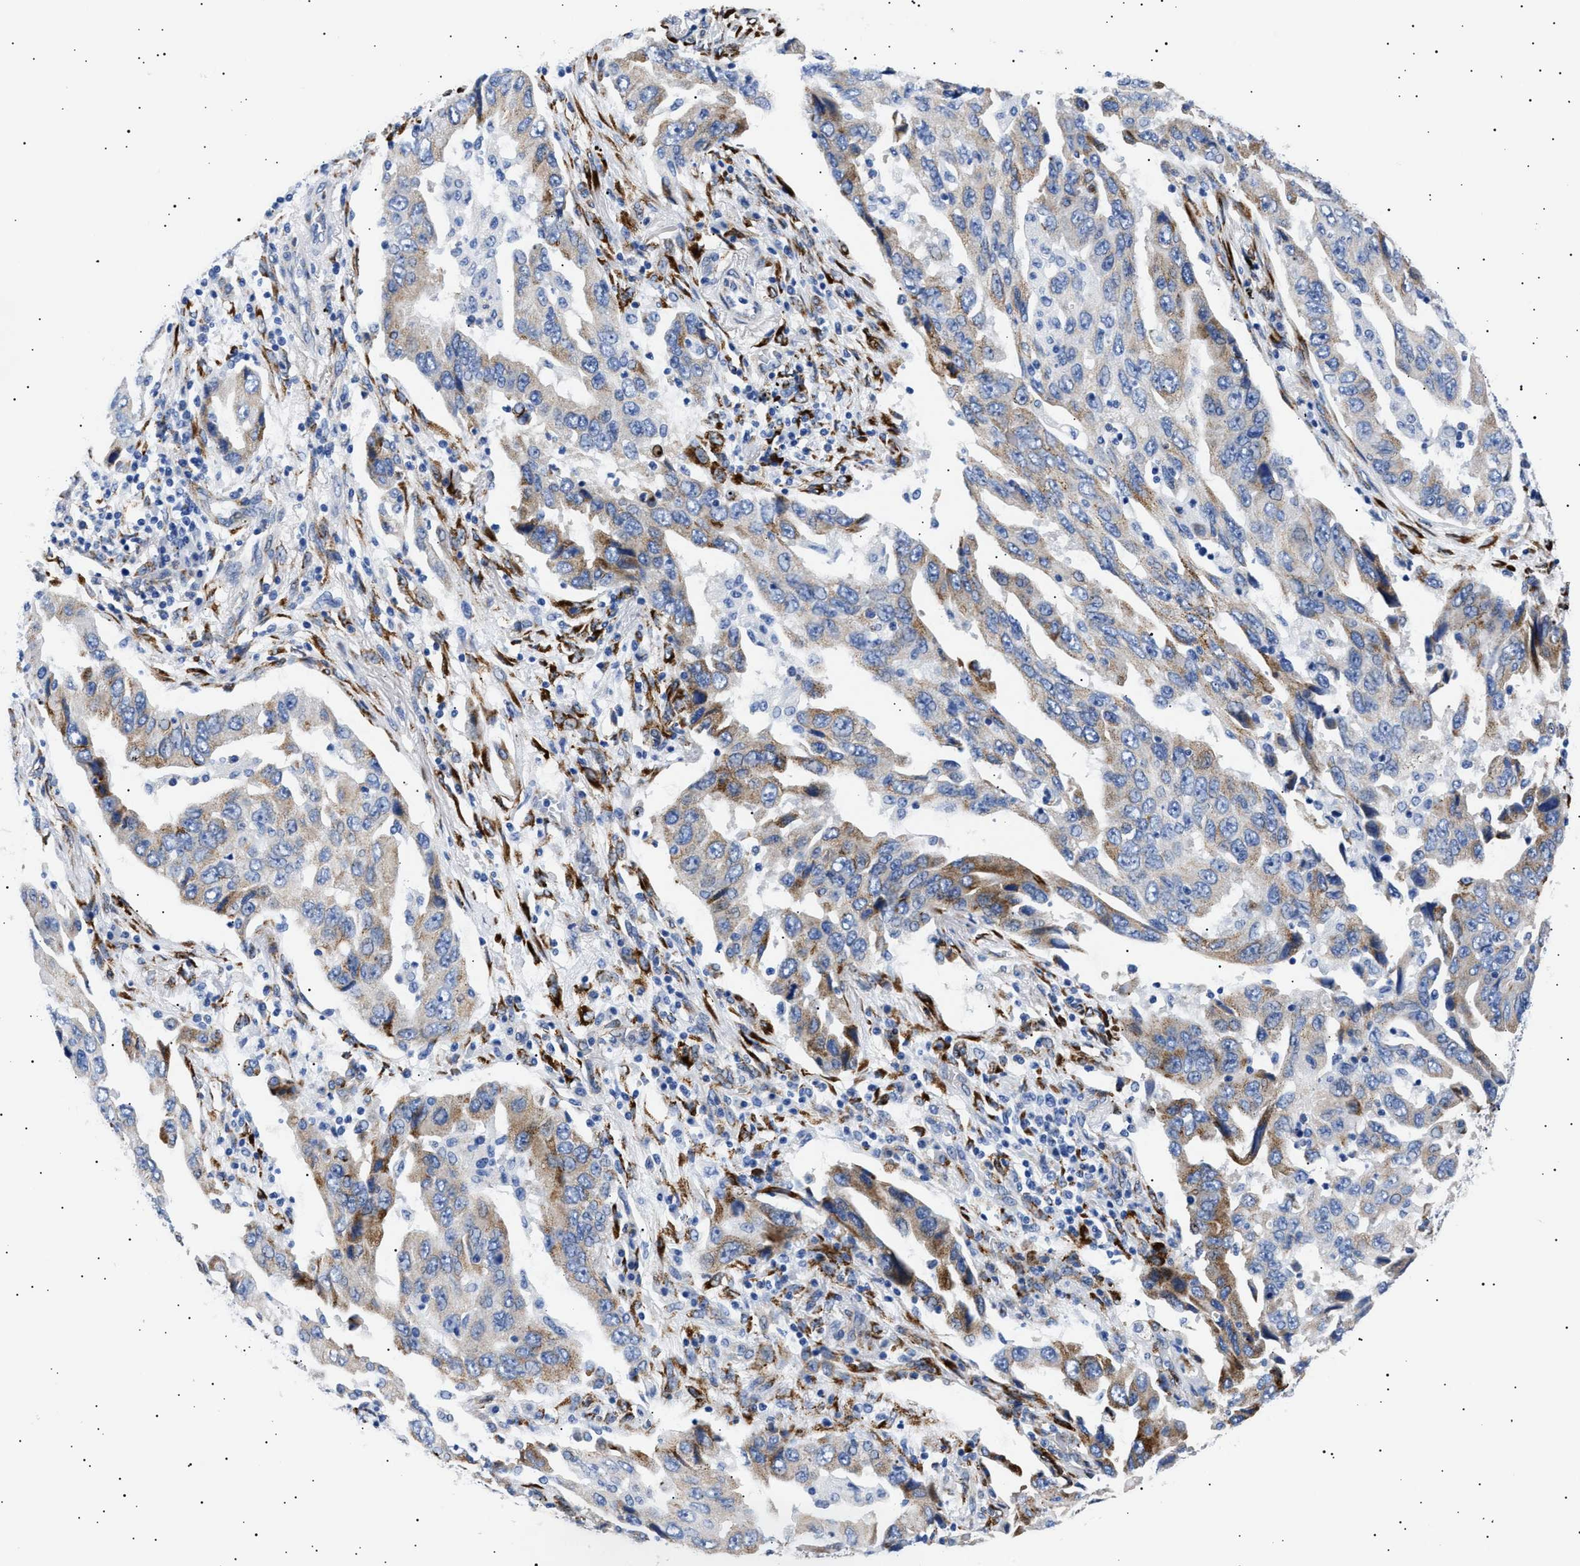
{"staining": {"intensity": "moderate", "quantity": "25%-75%", "location": "cytoplasmic/membranous"}, "tissue": "lung cancer", "cell_type": "Tumor cells", "image_type": "cancer", "snomed": [{"axis": "morphology", "description": "Adenocarcinoma, NOS"}, {"axis": "topography", "description": "Lung"}], "caption": "About 25%-75% of tumor cells in human lung cancer (adenocarcinoma) show moderate cytoplasmic/membranous protein positivity as visualized by brown immunohistochemical staining.", "gene": "HEMGN", "patient": {"sex": "female", "age": 65}}